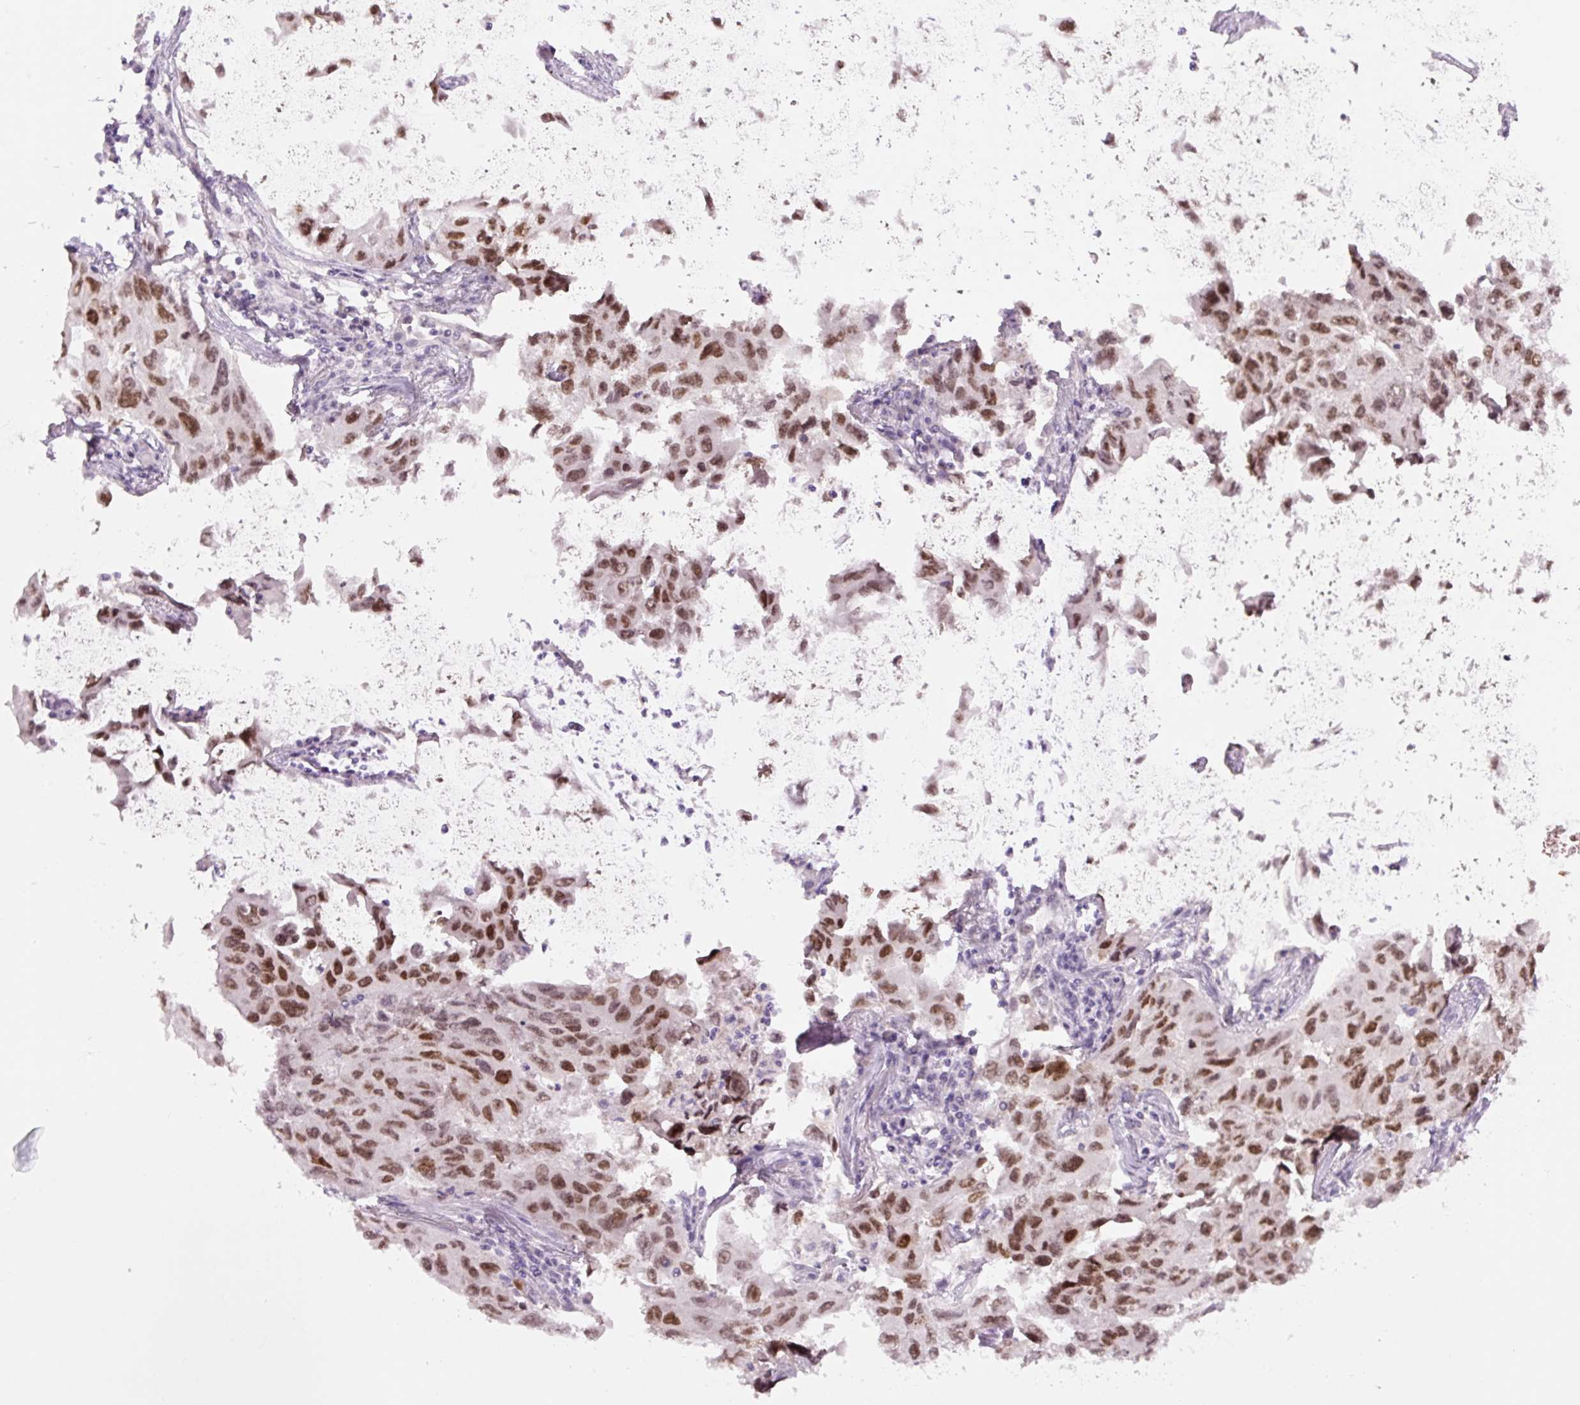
{"staining": {"intensity": "moderate", "quantity": ">75%", "location": "nuclear"}, "tissue": "lung cancer", "cell_type": "Tumor cells", "image_type": "cancer", "snomed": [{"axis": "morphology", "description": "Adenocarcinoma, NOS"}, {"axis": "topography", "description": "Lung"}], "caption": "About >75% of tumor cells in human lung adenocarcinoma exhibit moderate nuclear protein expression as visualized by brown immunohistochemical staining.", "gene": "SIX1", "patient": {"sex": "male", "age": 64}}